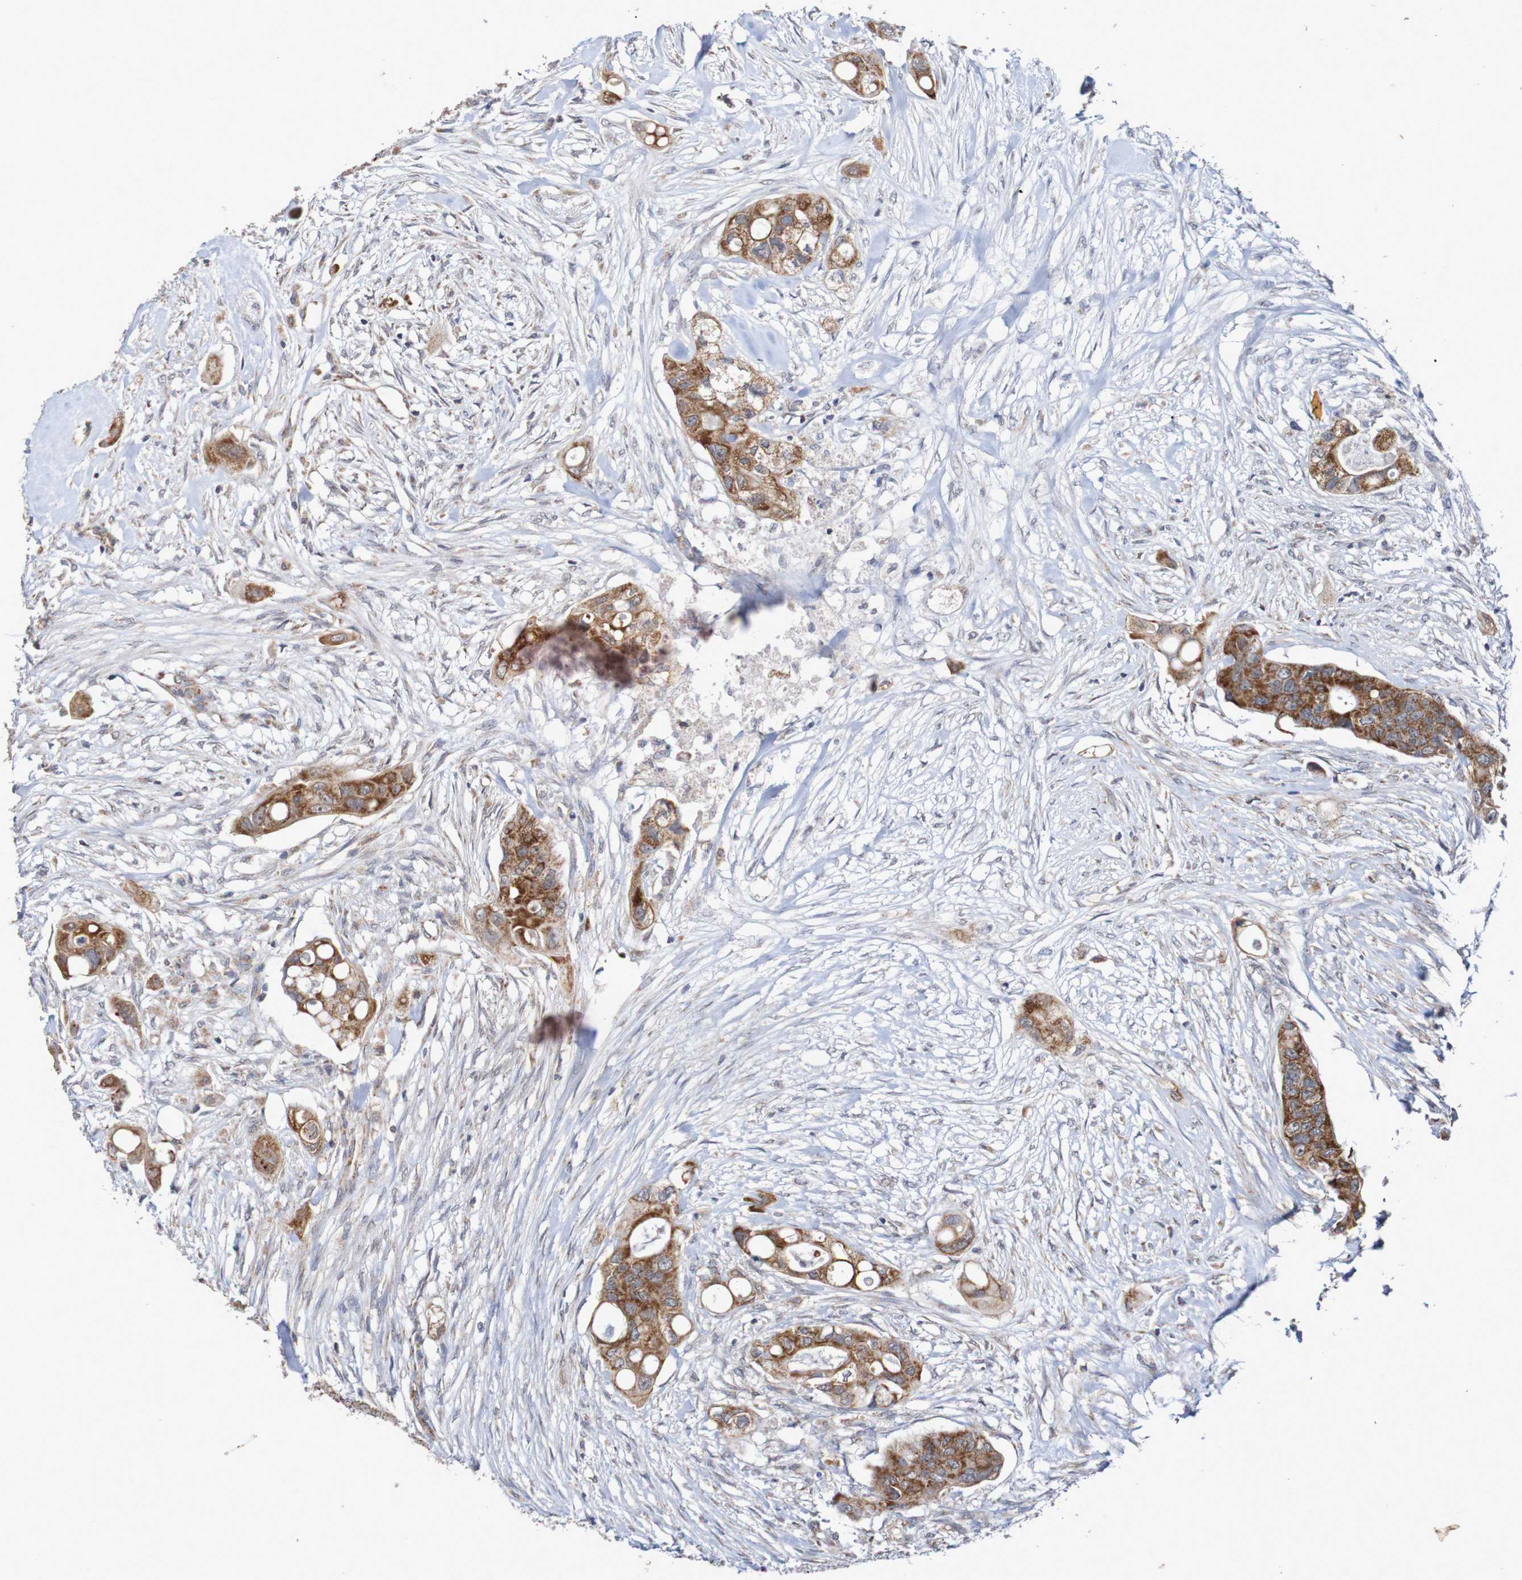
{"staining": {"intensity": "moderate", "quantity": ">75%", "location": "cytoplasmic/membranous"}, "tissue": "colorectal cancer", "cell_type": "Tumor cells", "image_type": "cancer", "snomed": [{"axis": "morphology", "description": "Adenocarcinoma, NOS"}, {"axis": "topography", "description": "Colon"}], "caption": "Tumor cells display medium levels of moderate cytoplasmic/membranous expression in approximately >75% of cells in human colorectal cancer (adenocarcinoma).", "gene": "DVL1", "patient": {"sex": "female", "age": 57}}